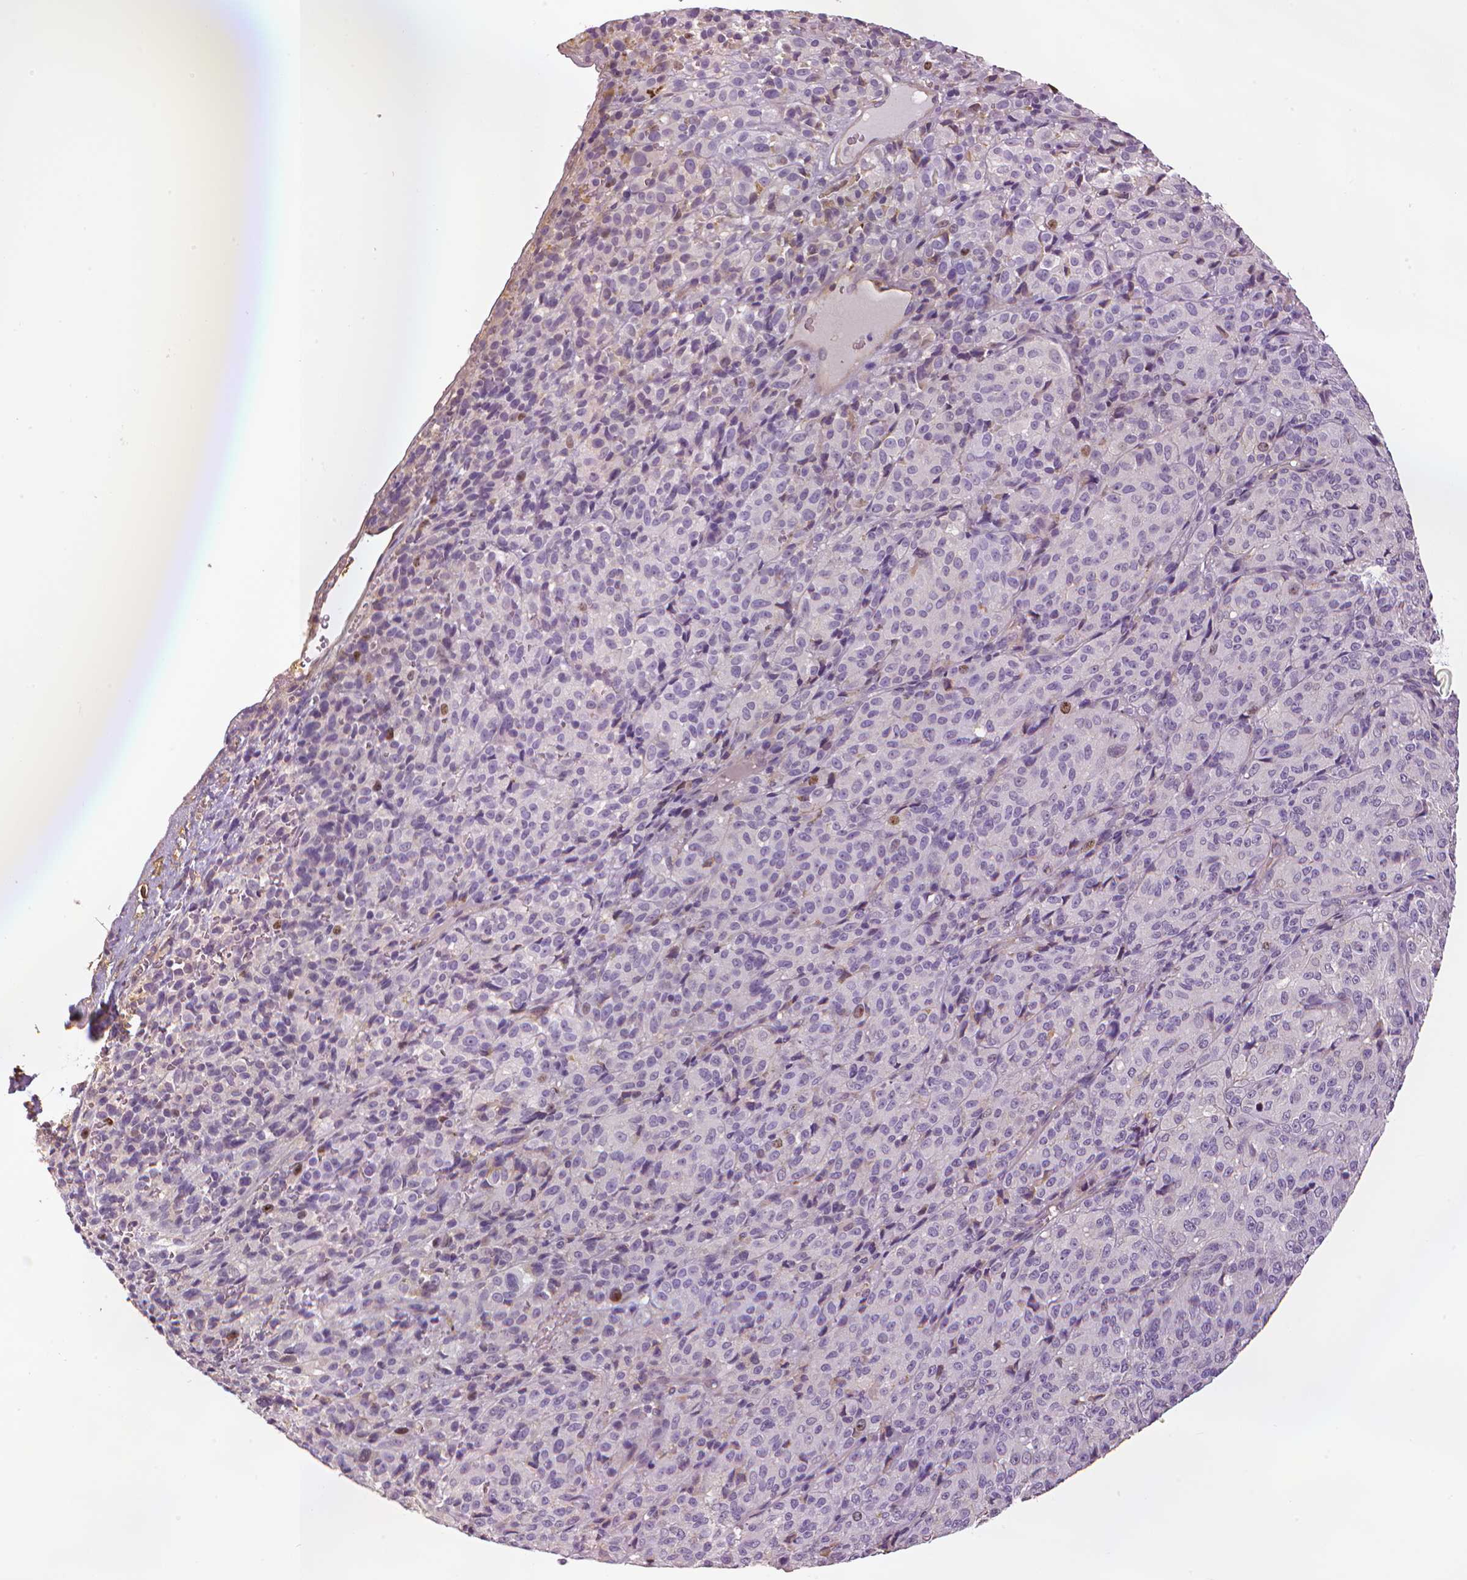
{"staining": {"intensity": "negative", "quantity": "none", "location": "none"}, "tissue": "melanoma", "cell_type": "Tumor cells", "image_type": "cancer", "snomed": [{"axis": "morphology", "description": "Malignant melanoma, Metastatic site"}, {"axis": "topography", "description": "Brain"}], "caption": "Immunohistochemical staining of malignant melanoma (metastatic site) shows no significant staining in tumor cells.", "gene": "MKI67", "patient": {"sex": "female", "age": 56}}